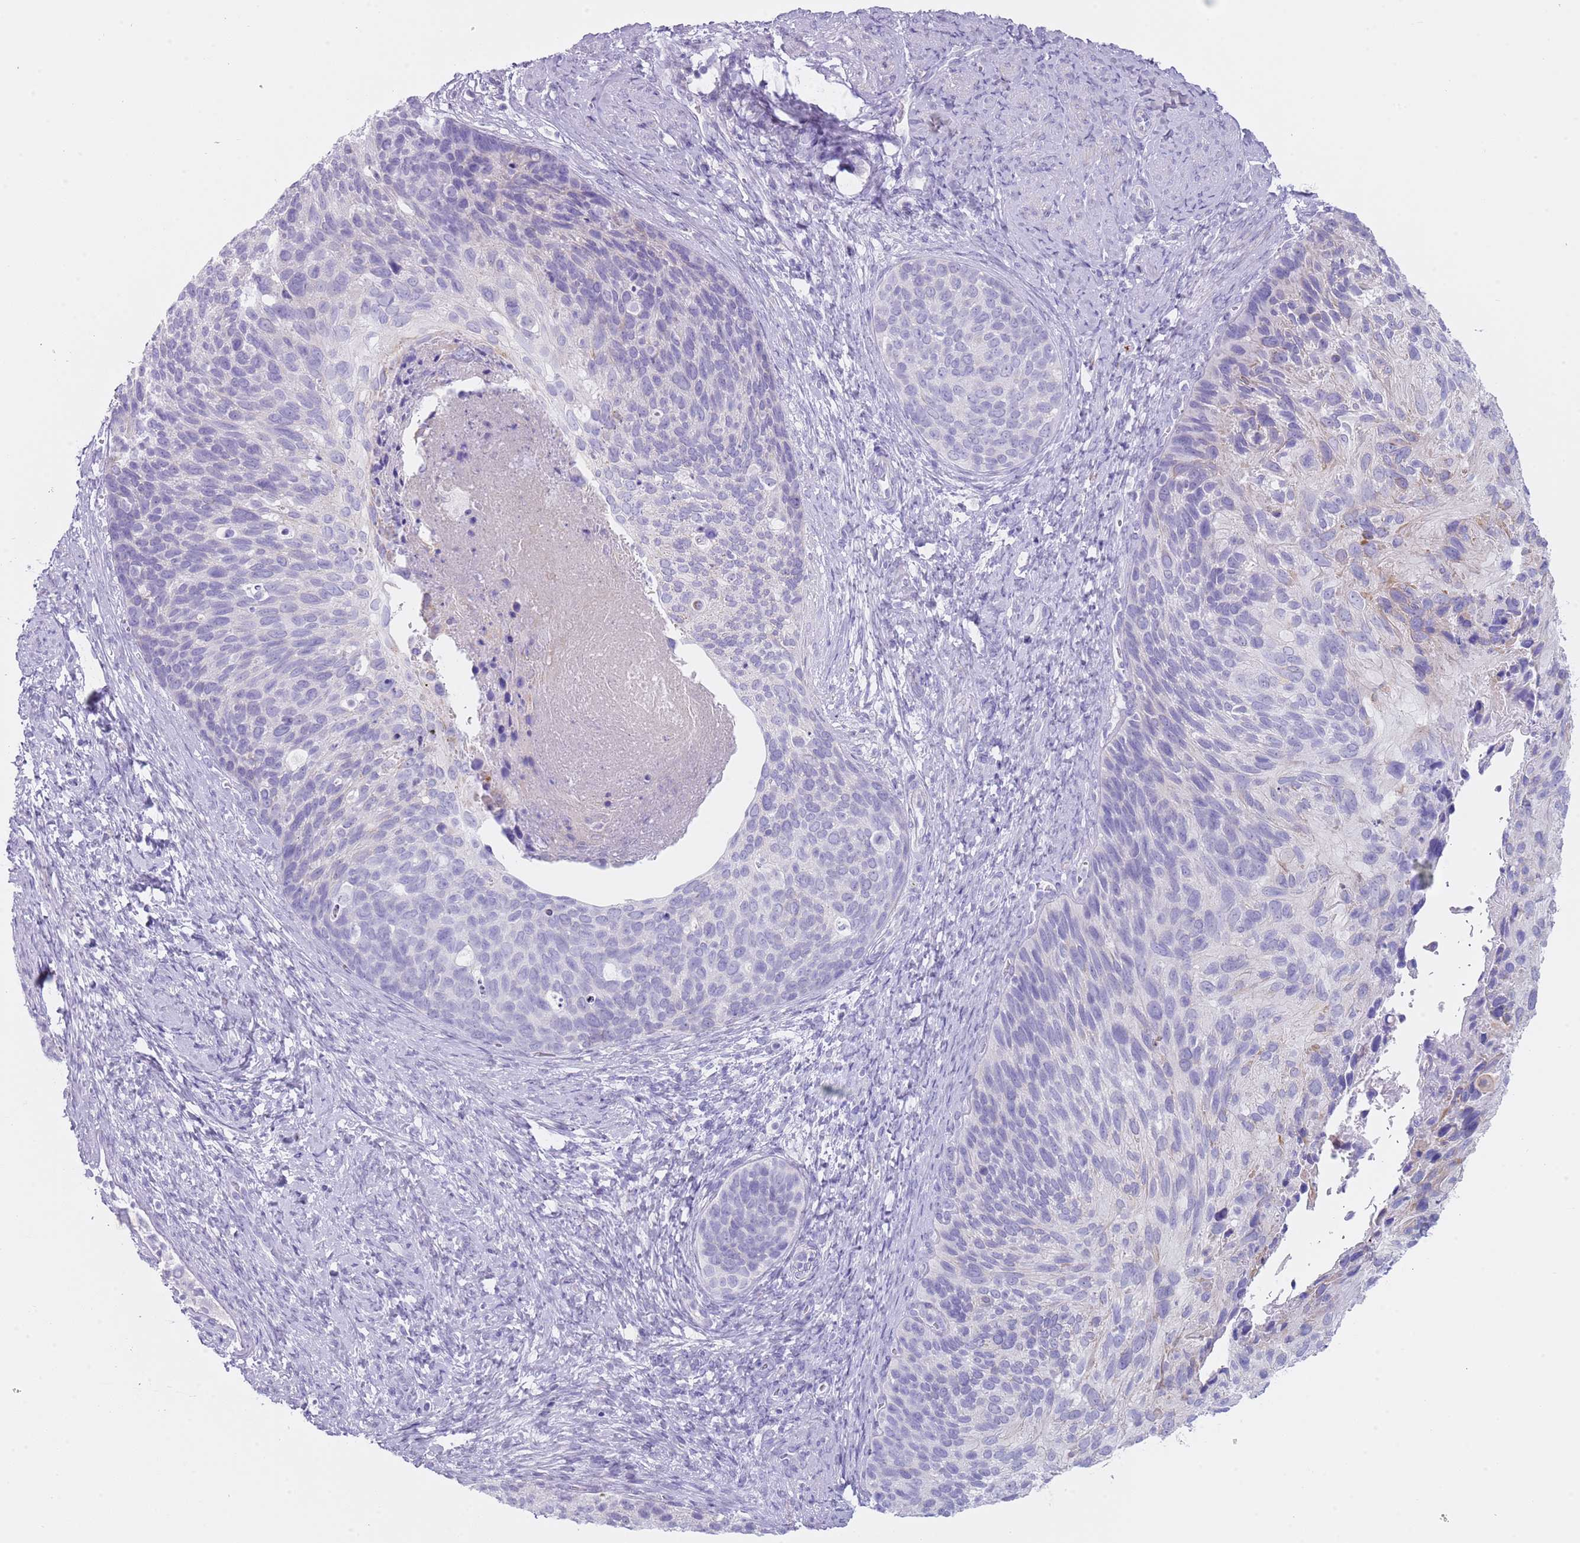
{"staining": {"intensity": "negative", "quantity": "none", "location": "none"}, "tissue": "cervical cancer", "cell_type": "Tumor cells", "image_type": "cancer", "snomed": [{"axis": "morphology", "description": "Squamous cell carcinoma, NOS"}, {"axis": "topography", "description": "Cervix"}], "caption": "Immunohistochemistry image of neoplastic tissue: cervical cancer stained with DAB displays no significant protein expression in tumor cells.", "gene": "NBPF20", "patient": {"sex": "female", "age": 80}}